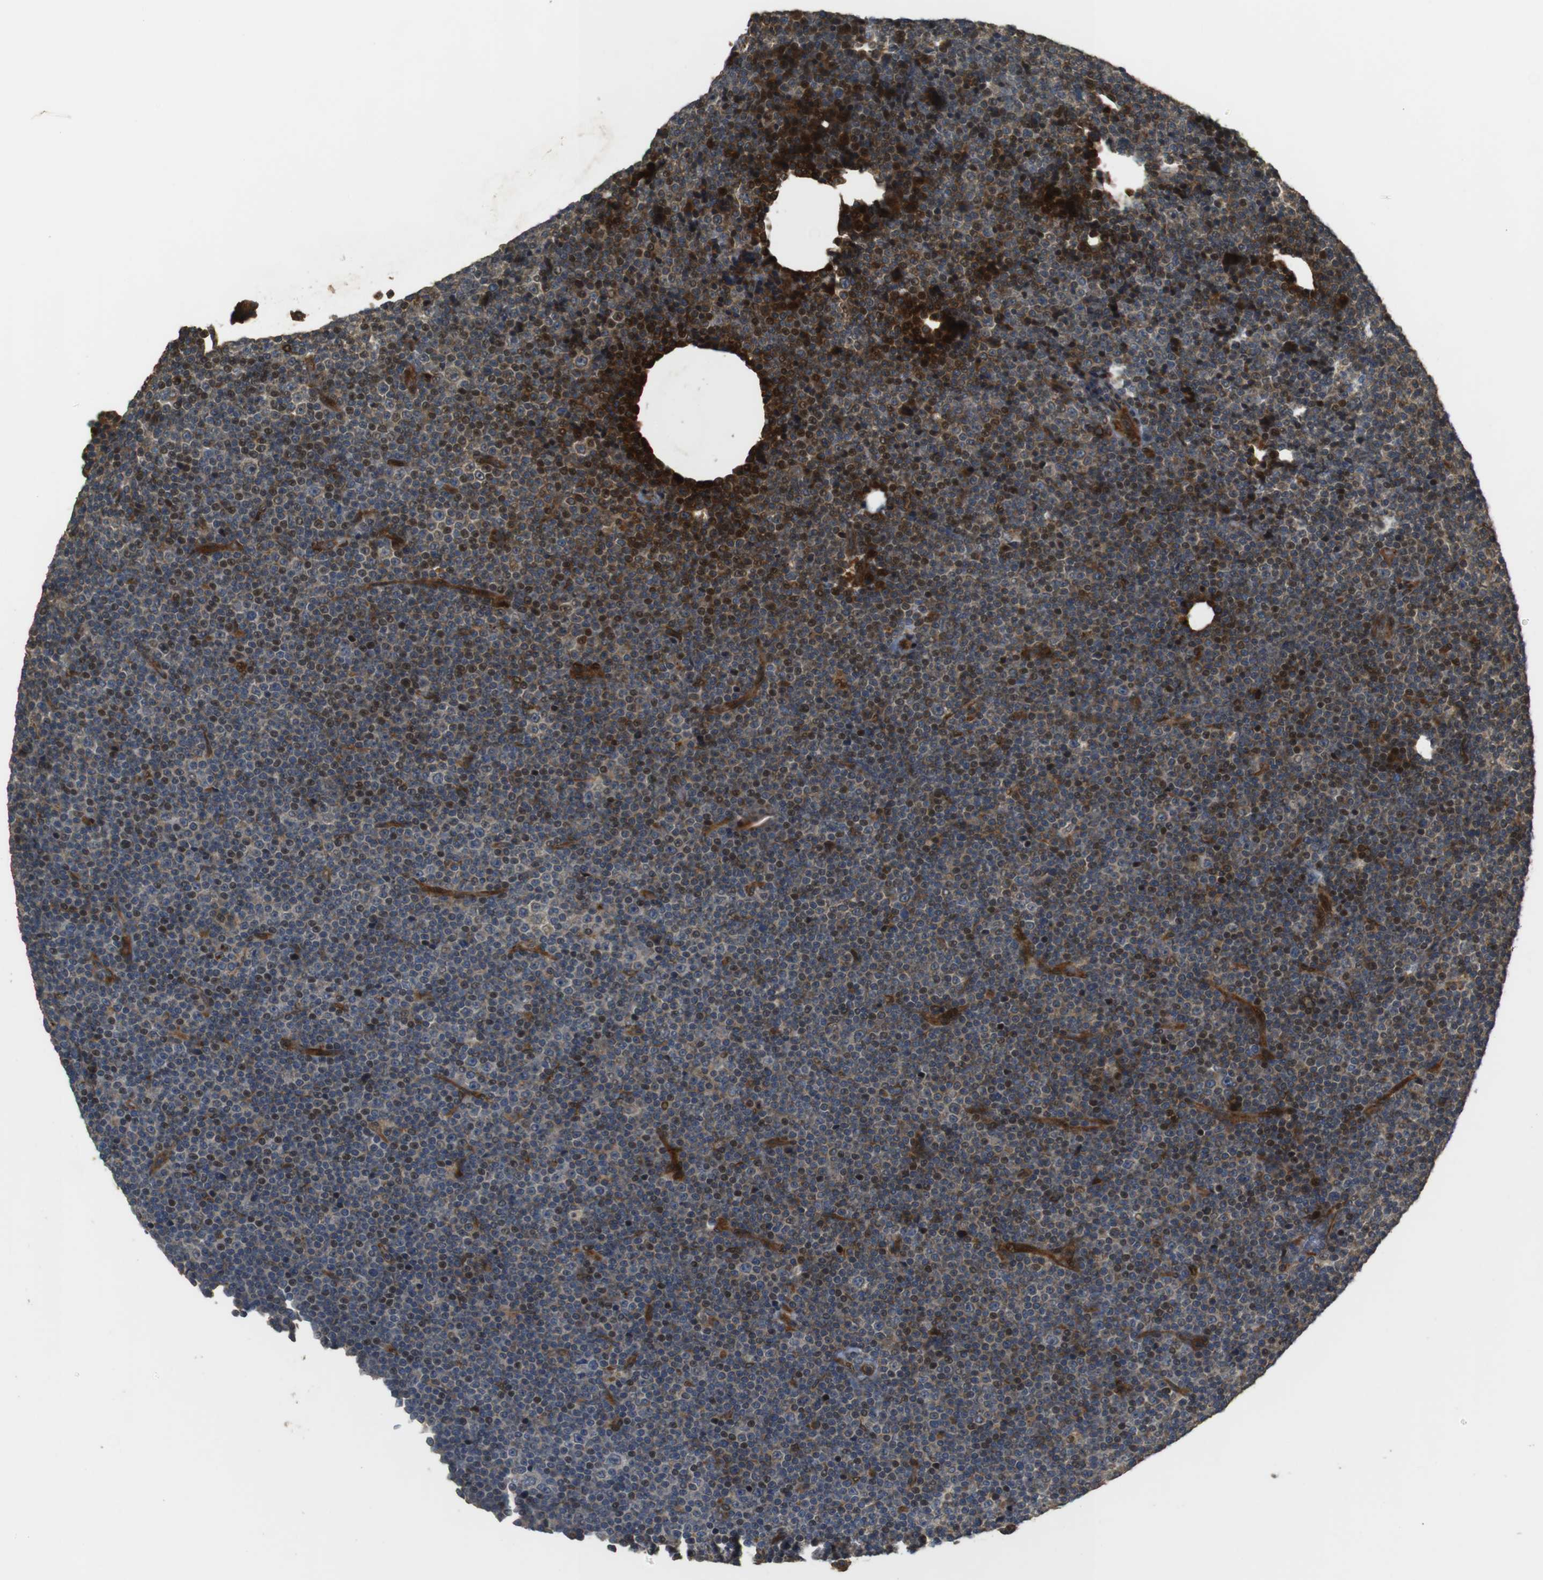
{"staining": {"intensity": "moderate", "quantity": "<25%", "location": "cytoplasmic/membranous"}, "tissue": "lymphoma", "cell_type": "Tumor cells", "image_type": "cancer", "snomed": [{"axis": "morphology", "description": "Malignant lymphoma, non-Hodgkin's type, Low grade"}, {"axis": "topography", "description": "Lymph node"}], "caption": "A micrograph of malignant lymphoma, non-Hodgkin's type (low-grade) stained for a protein reveals moderate cytoplasmic/membranous brown staining in tumor cells.", "gene": "MSRB3", "patient": {"sex": "female", "age": 67}}